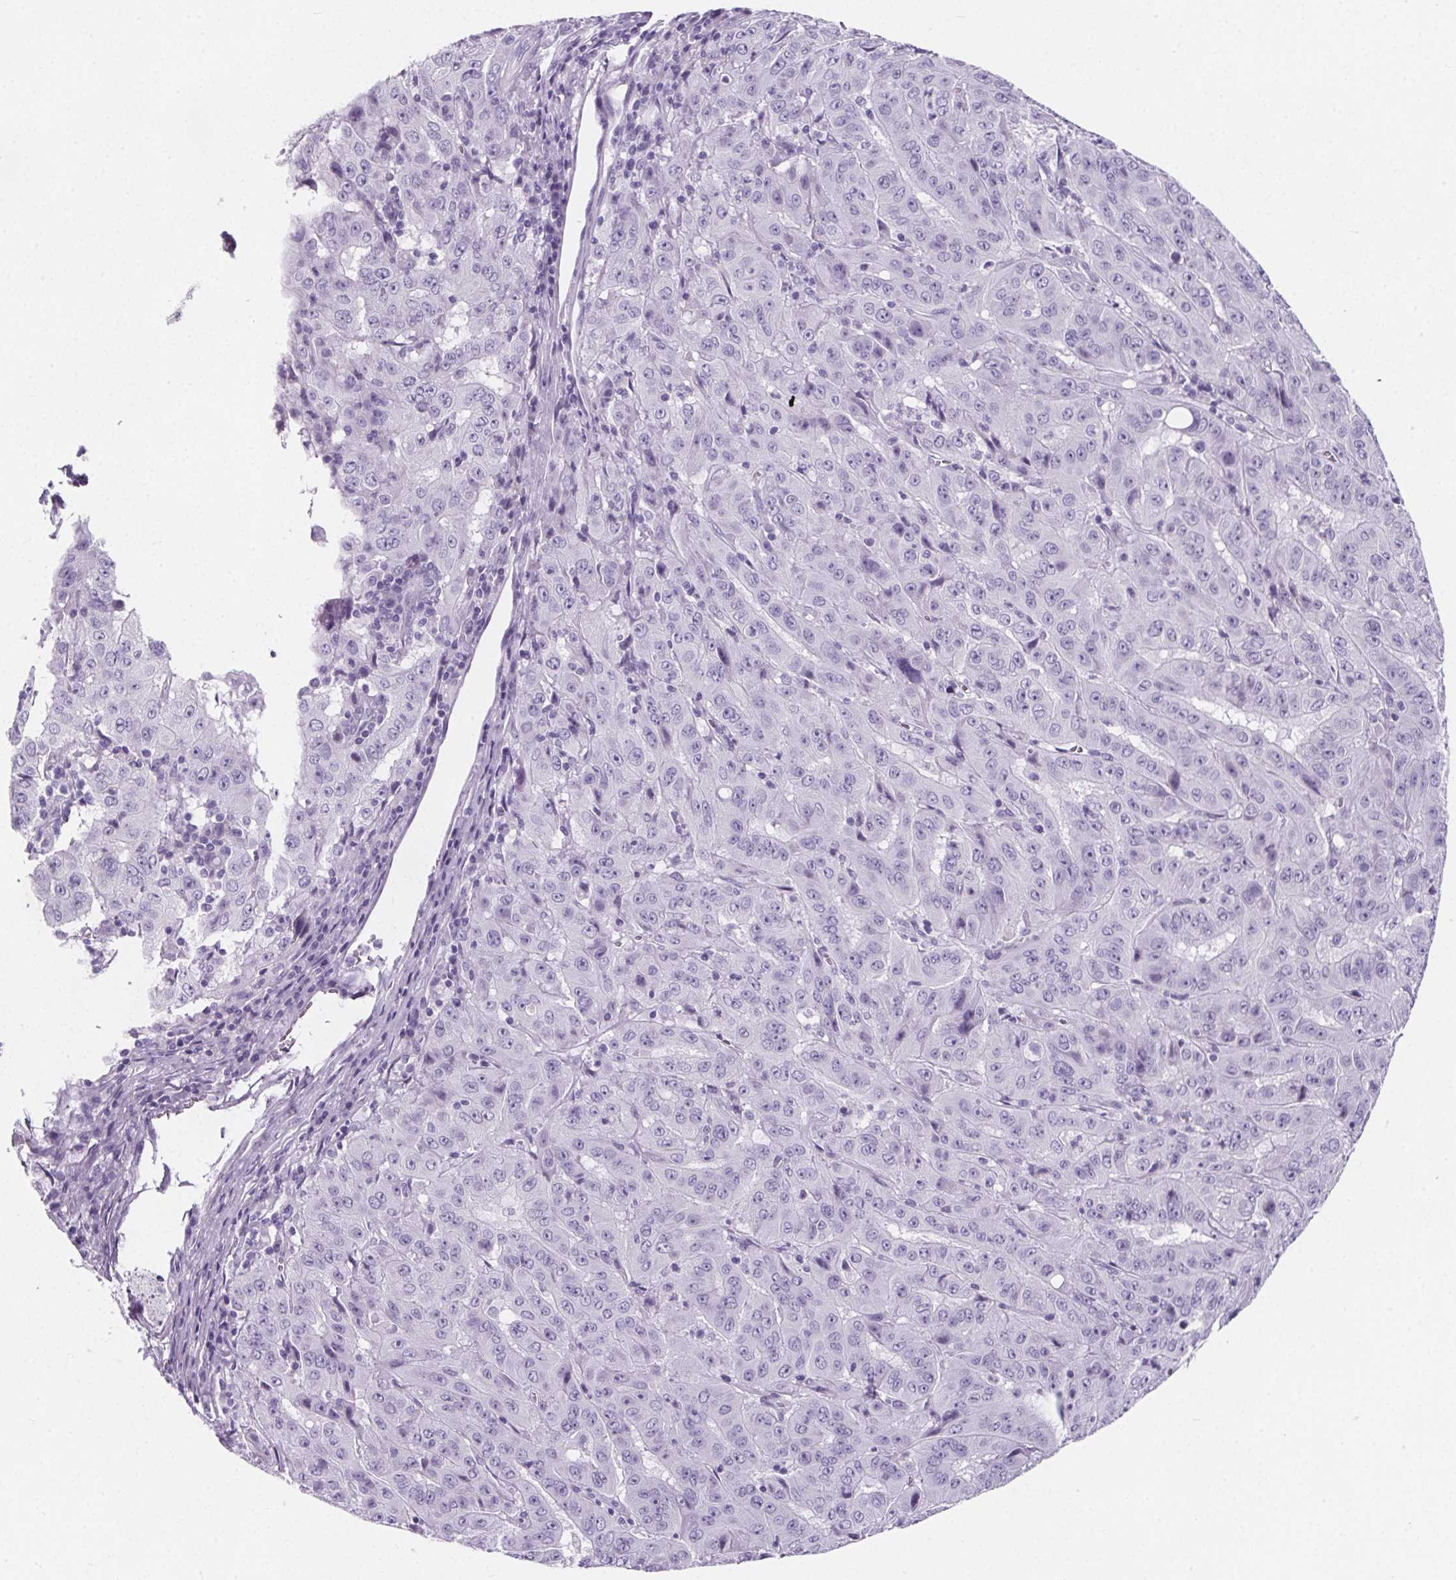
{"staining": {"intensity": "negative", "quantity": "none", "location": "none"}, "tissue": "pancreatic cancer", "cell_type": "Tumor cells", "image_type": "cancer", "snomed": [{"axis": "morphology", "description": "Adenocarcinoma, NOS"}, {"axis": "topography", "description": "Pancreas"}], "caption": "High magnification brightfield microscopy of pancreatic cancer stained with DAB (3,3'-diaminobenzidine) (brown) and counterstained with hematoxylin (blue): tumor cells show no significant positivity. (DAB IHC visualized using brightfield microscopy, high magnification).", "gene": "ADRB1", "patient": {"sex": "male", "age": 63}}